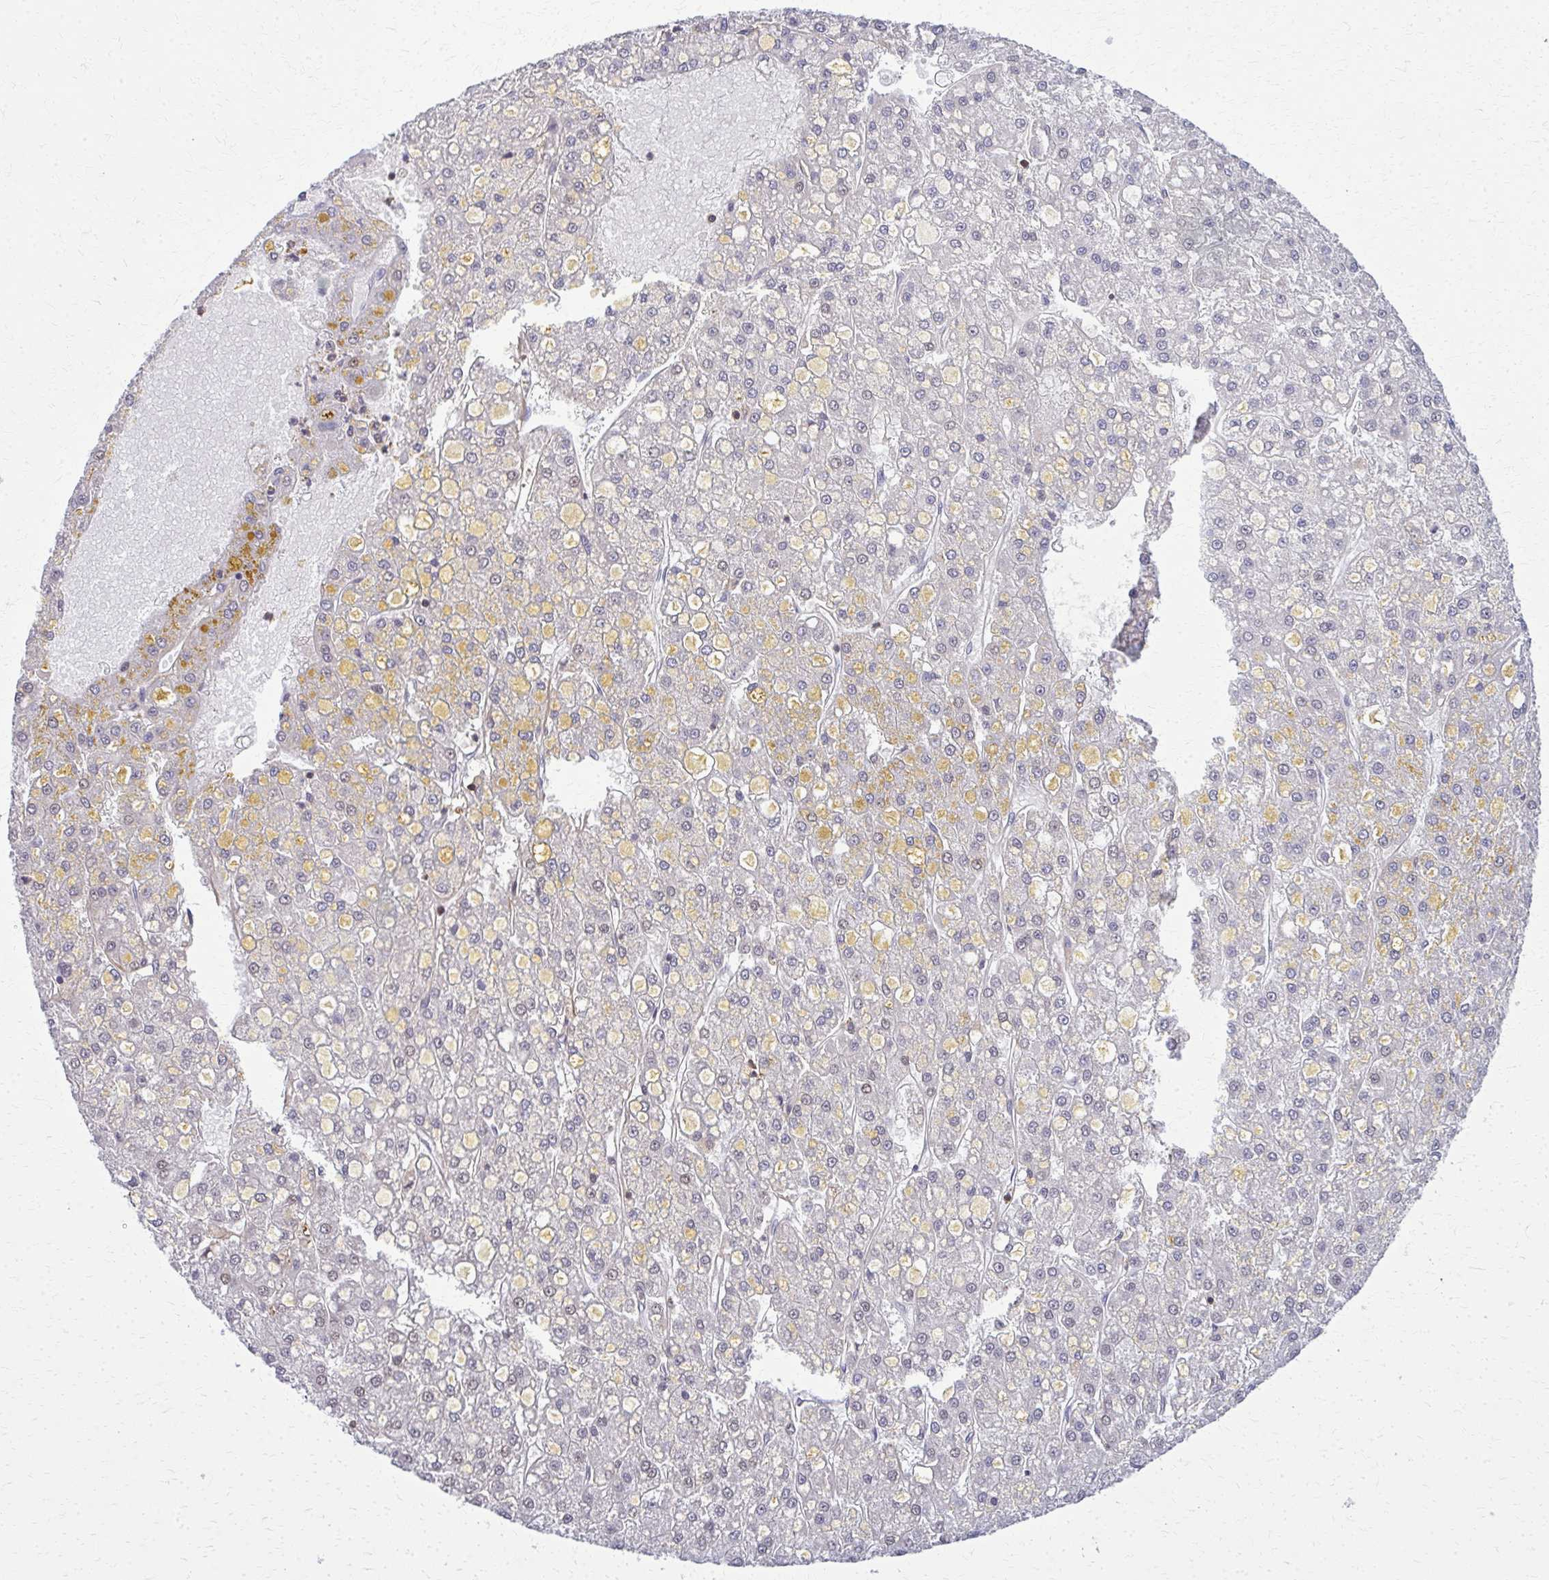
{"staining": {"intensity": "negative", "quantity": "none", "location": "none"}, "tissue": "liver cancer", "cell_type": "Tumor cells", "image_type": "cancer", "snomed": [{"axis": "morphology", "description": "Carcinoma, Hepatocellular, NOS"}, {"axis": "topography", "description": "Liver"}], "caption": "This histopathology image is of liver cancer (hepatocellular carcinoma) stained with immunohistochemistry (IHC) to label a protein in brown with the nuclei are counter-stained blue. There is no positivity in tumor cells.", "gene": "AP5M1", "patient": {"sex": "male", "age": 67}}